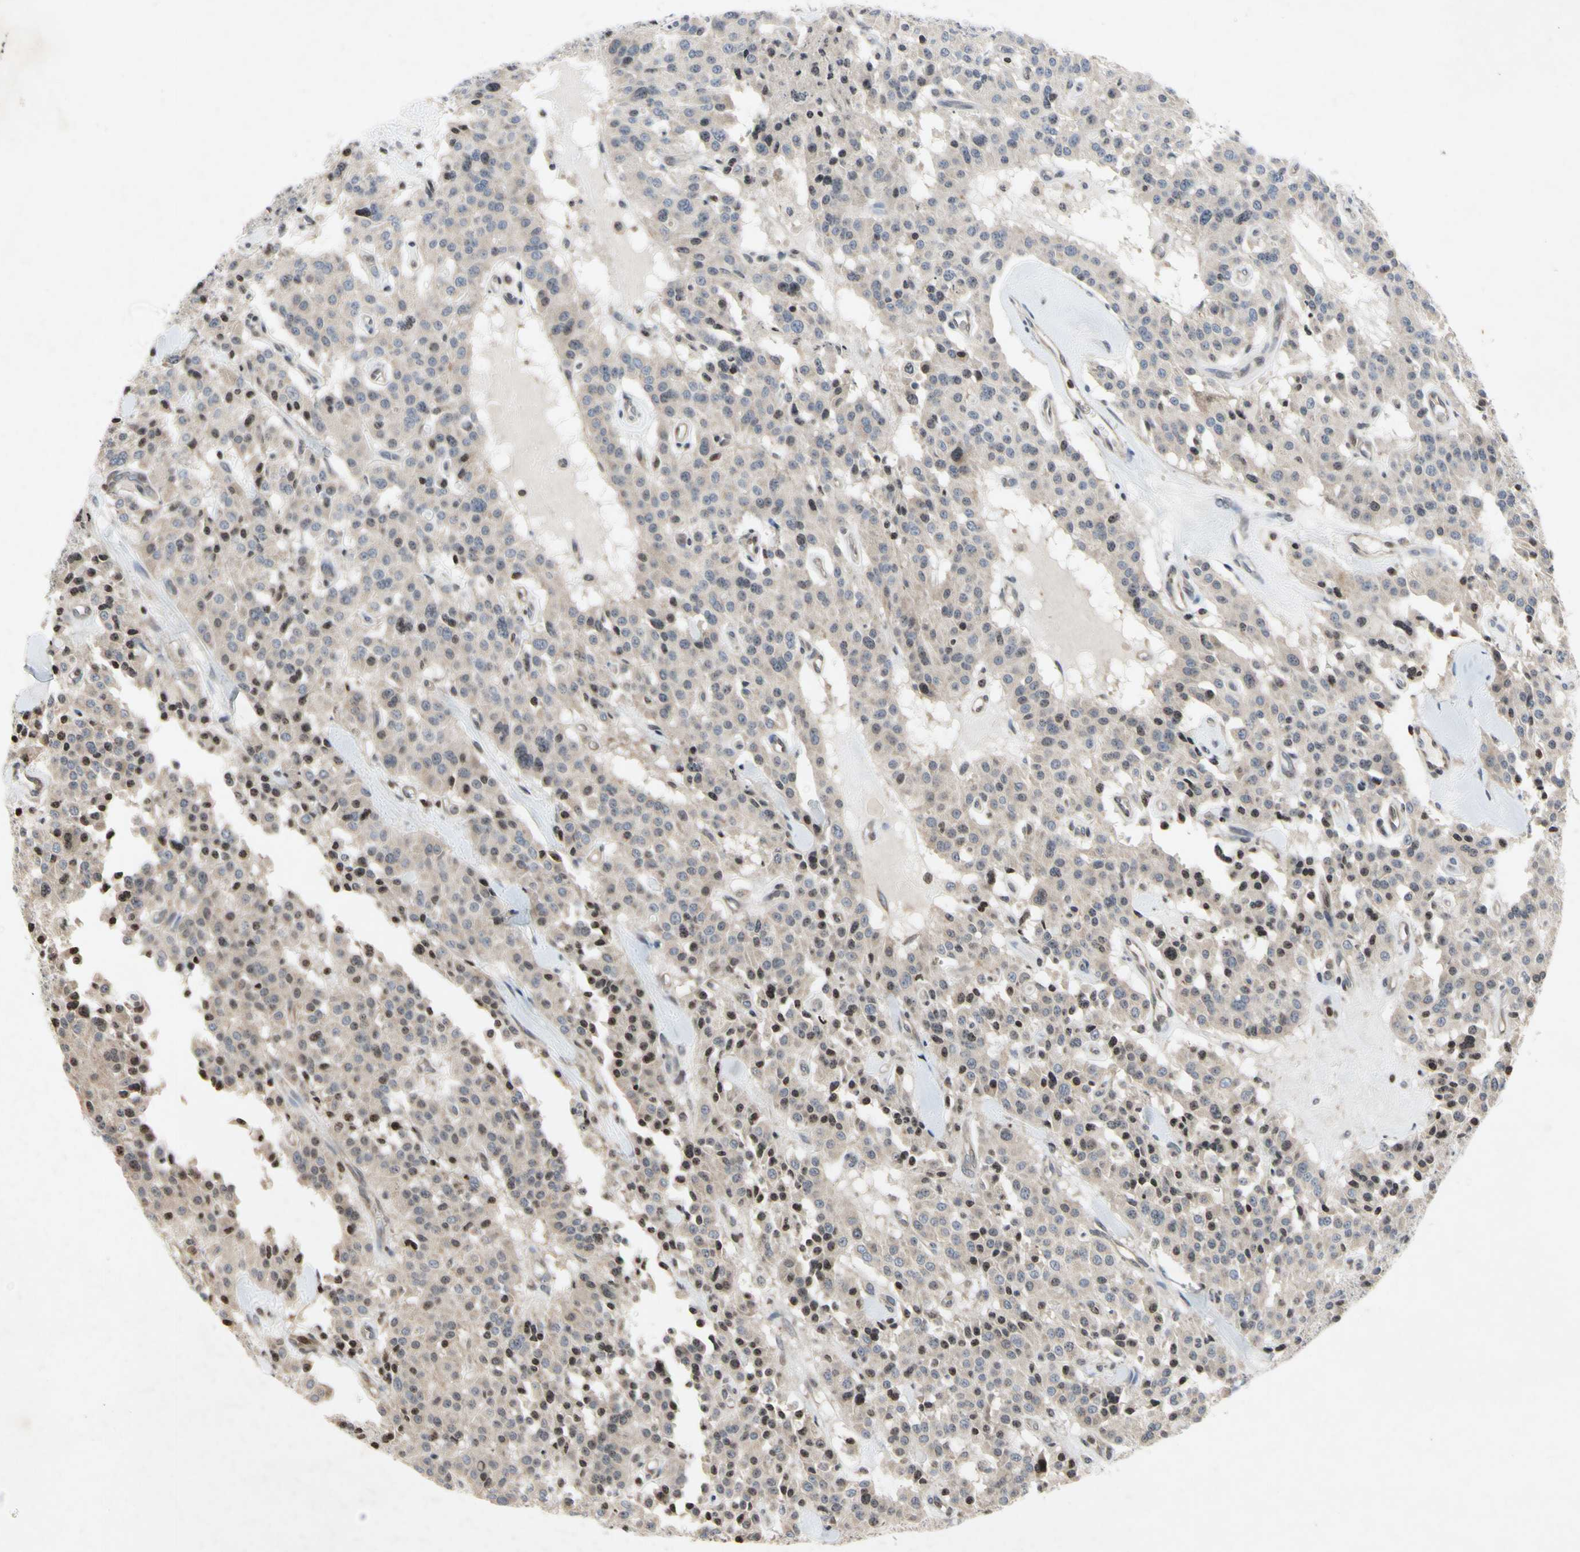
{"staining": {"intensity": "moderate", "quantity": "25%-75%", "location": "cytoplasmic/membranous,nuclear"}, "tissue": "carcinoid", "cell_type": "Tumor cells", "image_type": "cancer", "snomed": [{"axis": "morphology", "description": "Carcinoid, malignant, NOS"}, {"axis": "topography", "description": "Lung"}], "caption": "This is an image of immunohistochemistry (IHC) staining of carcinoid, which shows moderate expression in the cytoplasmic/membranous and nuclear of tumor cells.", "gene": "ARG1", "patient": {"sex": "male", "age": 30}}